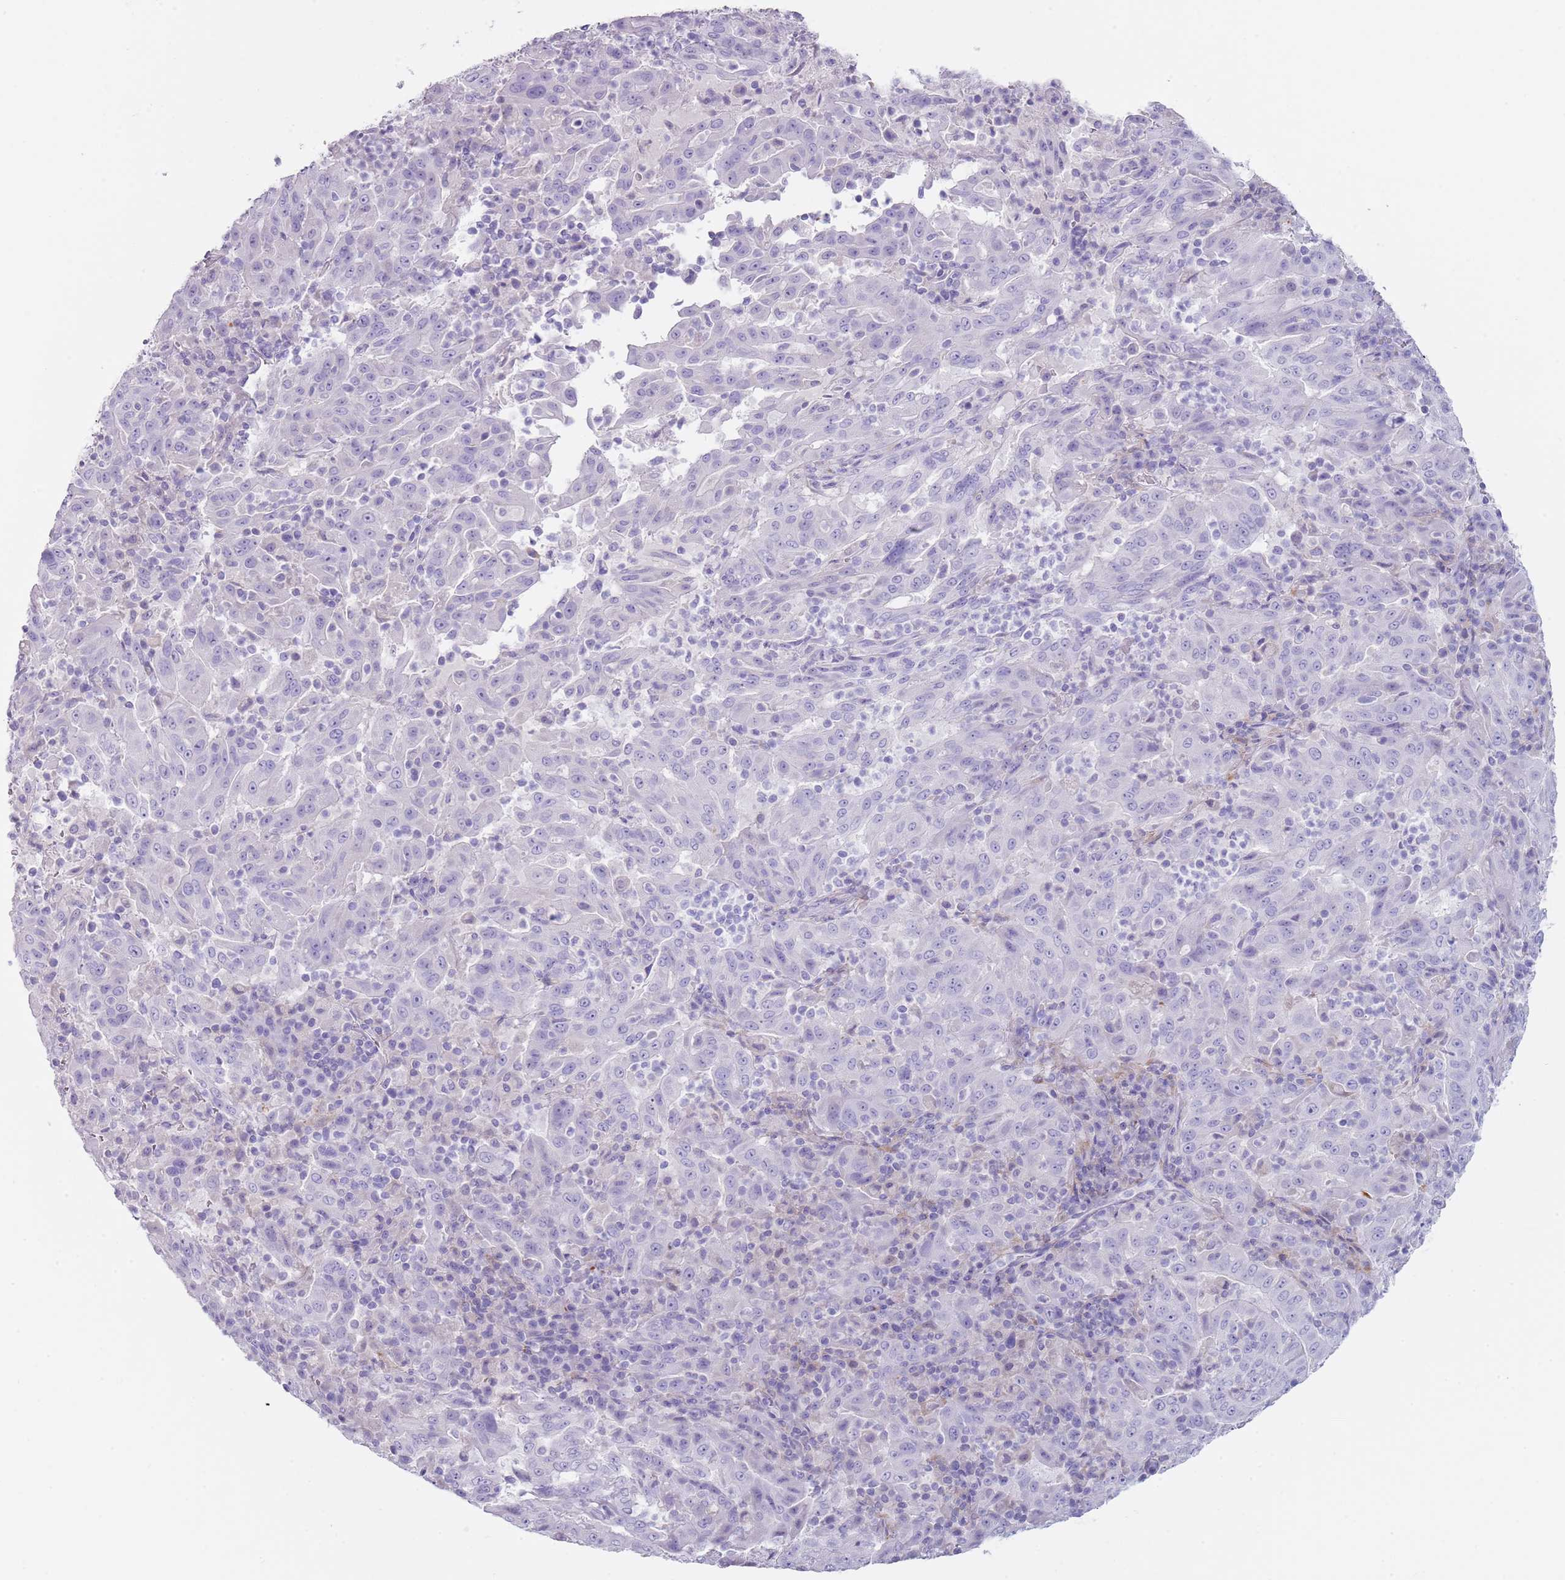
{"staining": {"intensity": "negative", "quantity": "none", "location": "none"}, "tissue": "pancreatic cancer", "cell_type": "Tumor cells", "image_type": "cancer", "snomed": [{"axis": "morphology", "description": "Adenocarcinoma, NOS"}, {"axis": "topography", "description": "Pancreas"}], "caption": "IHC of human pancreatic cancer demonstrates no staining in tumor cells.", "gene": "NBPF20", "patient": {"sex": "male", "age": 63}}